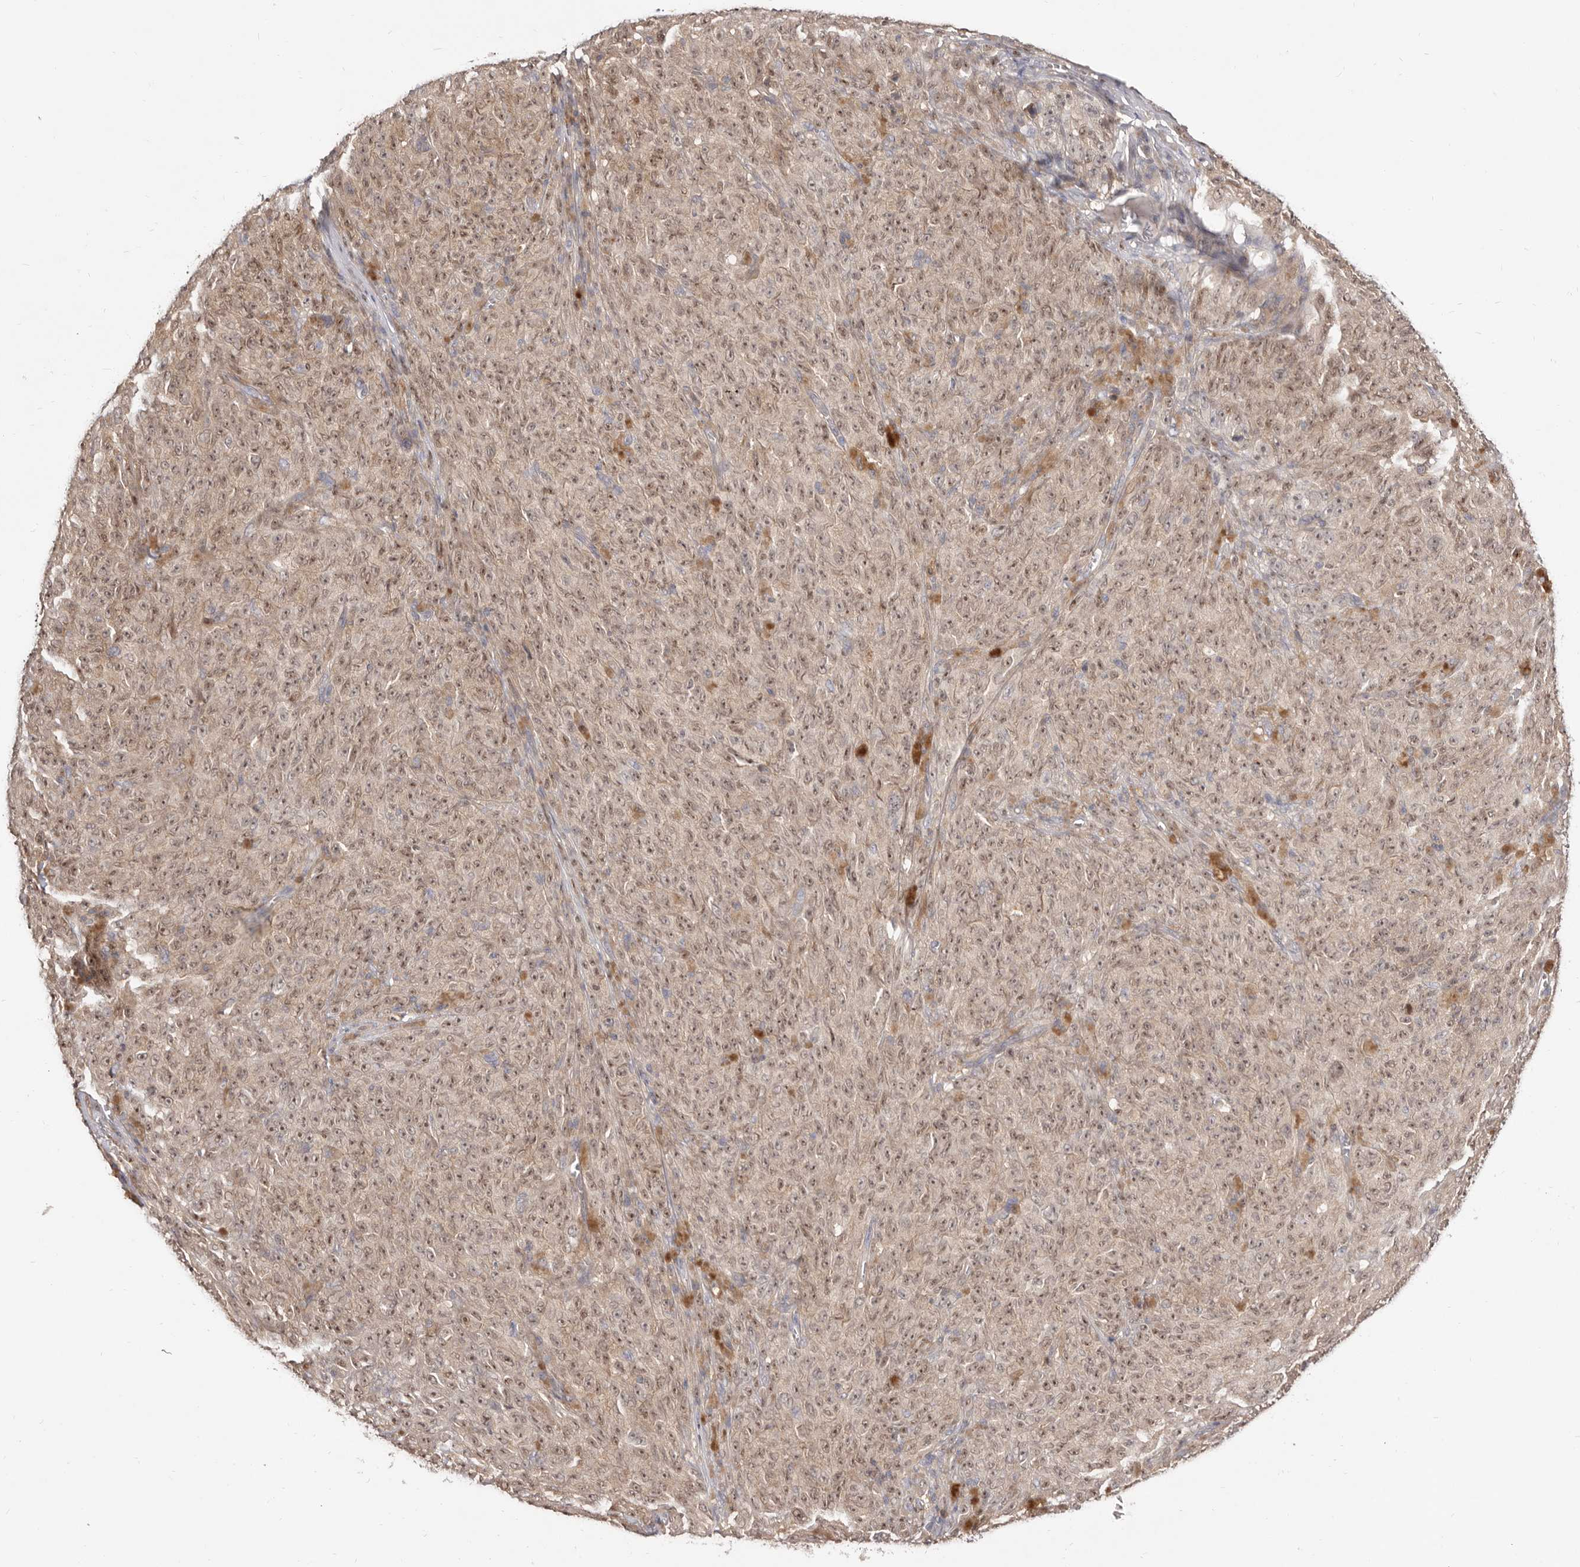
{"staining": {"intensity": "moderate", "quantity": ">75%", "location": "nuclear"}, "tissue": "melanoma", "cell_type": "Tumor cells", "image_type": "cancer", "snomed": [{"axis": "morphology", "description": "Malignant melanoma, NOS"}, {"axis": "topography", "description": "Skin"}], "caption": "The histopathology image exhibits staining of malignant melanoma, revealing moderate nuclear protein staining (brown color) within tumor cells.", "gene": "TC2N", "patient": {"sex": "female", "age": 82}}